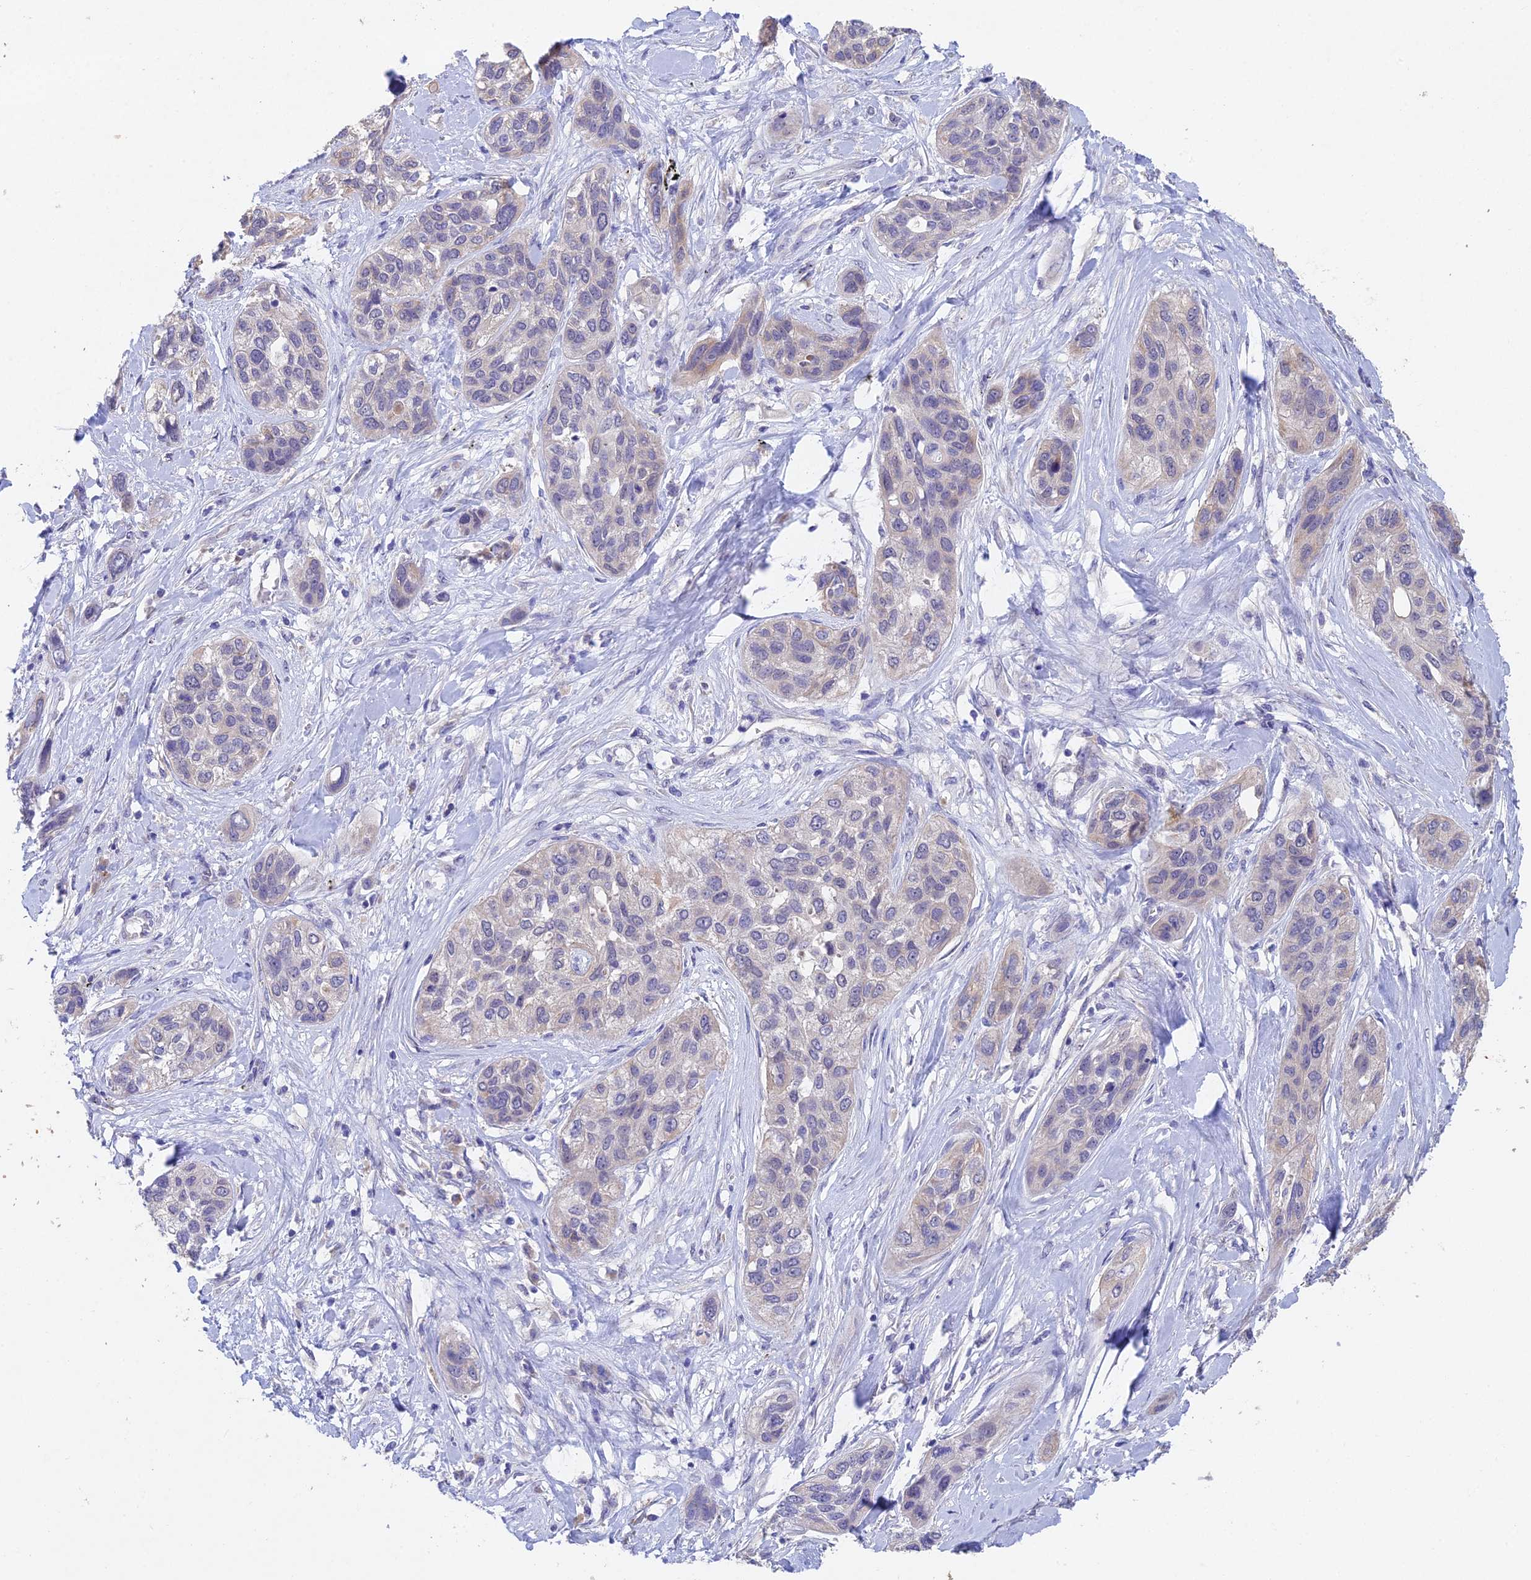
{"staining": {"intensity": "negative", "quantity": "none", "location": "none"}, "tissue": "lung cancer", "cell_type": "Tumor cells", "image_type": "cancer", "snomed": [{"axis": "morphology", "description": "Squamous cell carcinoma, NOS"}, {"axis": "topography", "description": "Lung"}], "caption": "Immunohistochemistry (IHC) of squamous cell carcinoma (lung) demonstrates no expression in tumor cells.", "gene": "NSMCE1", "patient": {"sex": "female", "age": 70}}